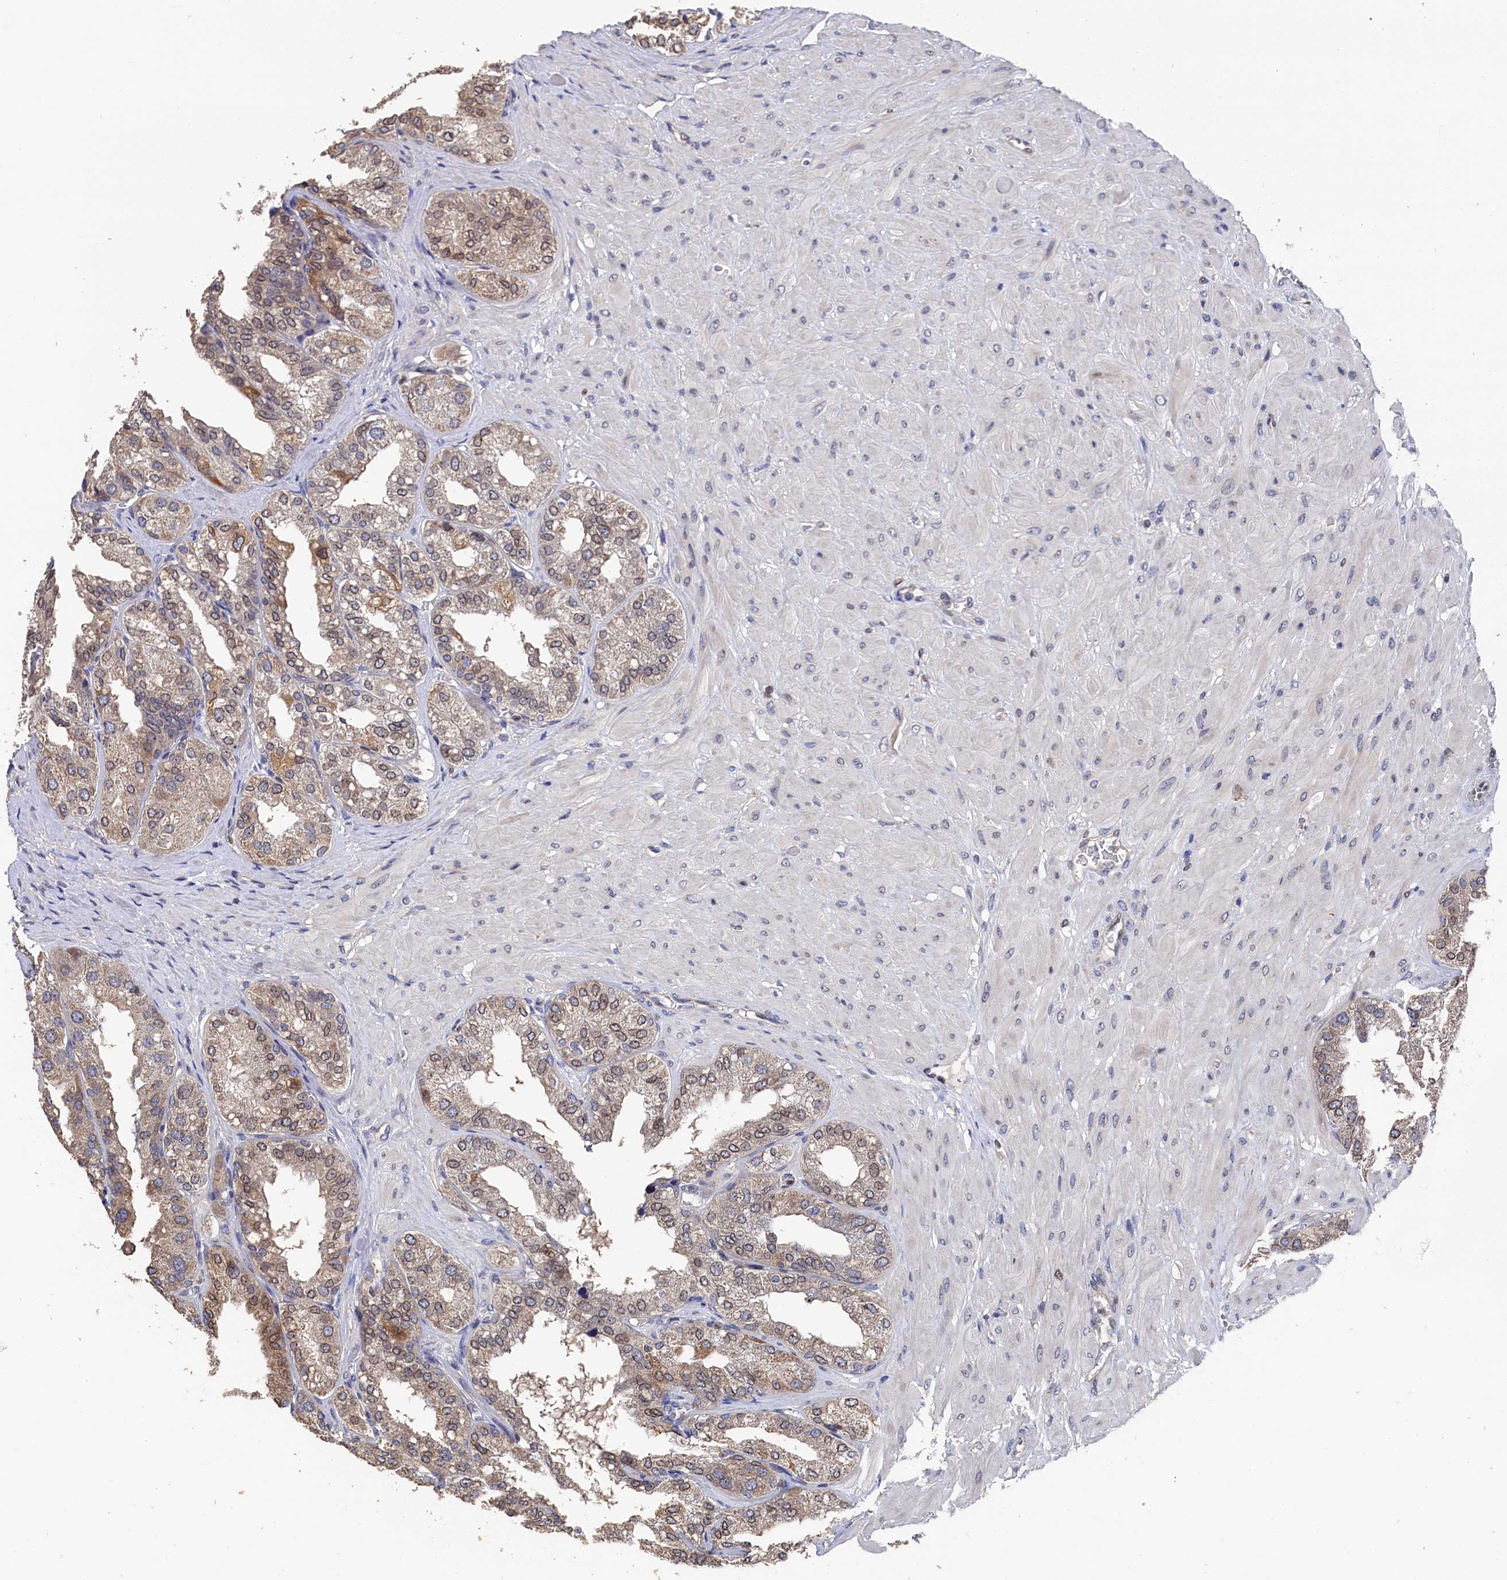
{"staining": {"intensity": "moderate", "quantity": ">75%", "location": "cytoplasmic/membranous,nuclear"}, "tissue": "seminal vesicle", "cell_type": "Glandular cells", "image_type": "normal", "snomed": [{"axis": "morphology", "description": "Normal tissue, NOS"}, {"axis": "topography", "description": "Prostate"}, {"axis": "topography", "description": "Seminal veicle"}], "caption": "Brown immunohistochemical staining in unremarkable human seminal vesicle reveals moderate cytoplasmic/membranous,nuclear expression in approximately >75% of glandular cells.", "gene": "ANKEF1", "patient": {"sex": "male", "age": 51}}